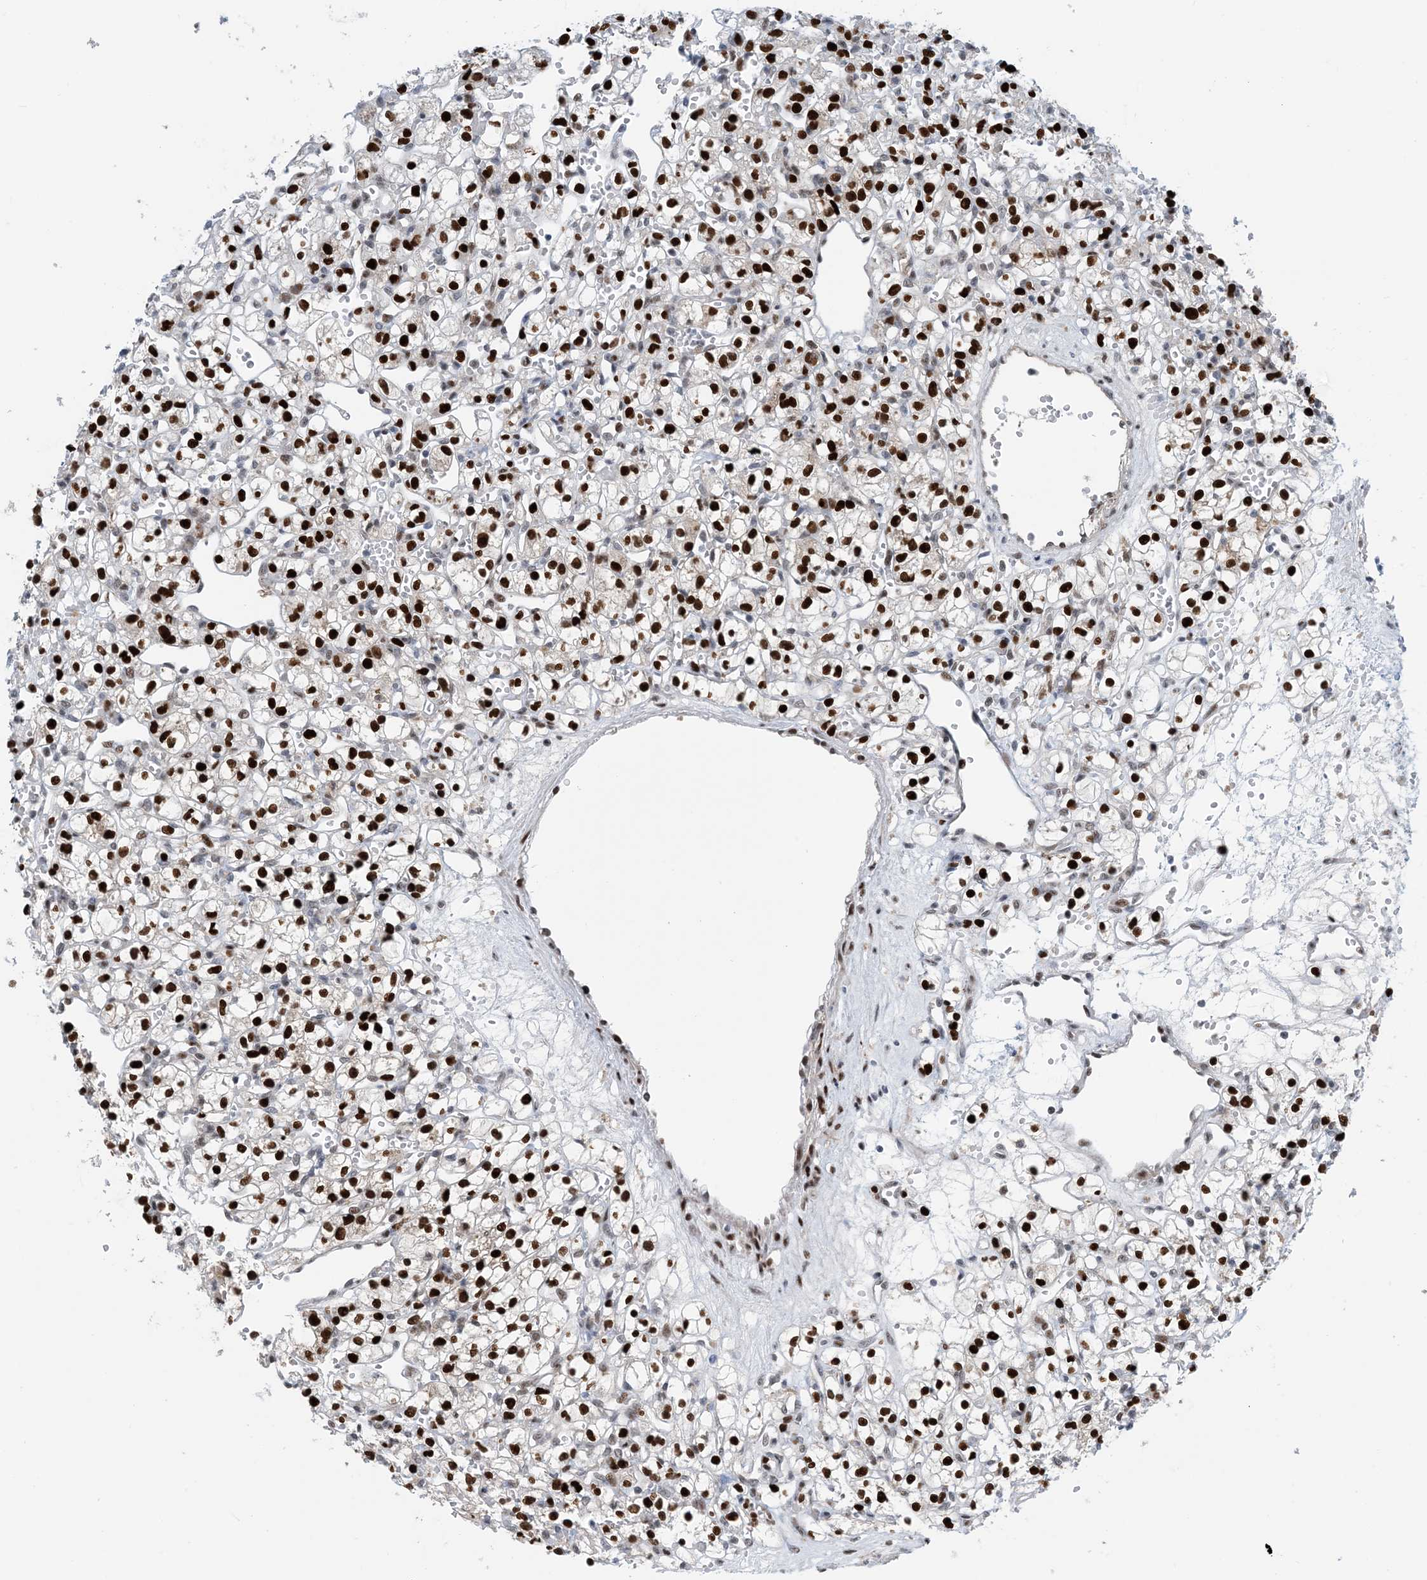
{"staining": {"intensity": "strong", "quantity": ">75%", "location": "nuclear"}, "tissue": "renal cancer", "cell_type": "Tumor cells", "image_type": "cancer", "snomed": [{"axis": "morphology", "description": "Adenocarcinoma, NOS"}, {"axis": "topography", "description": "Kidney"}], "caption": "Brown immunohistochemical staining in human renal cancer (adenocarcinoma) exhibits strong nuclear staining in approximately >75% of tumor cells.", "gene": "HEMK1", "patient": {"sex": "female", "age": 59}}